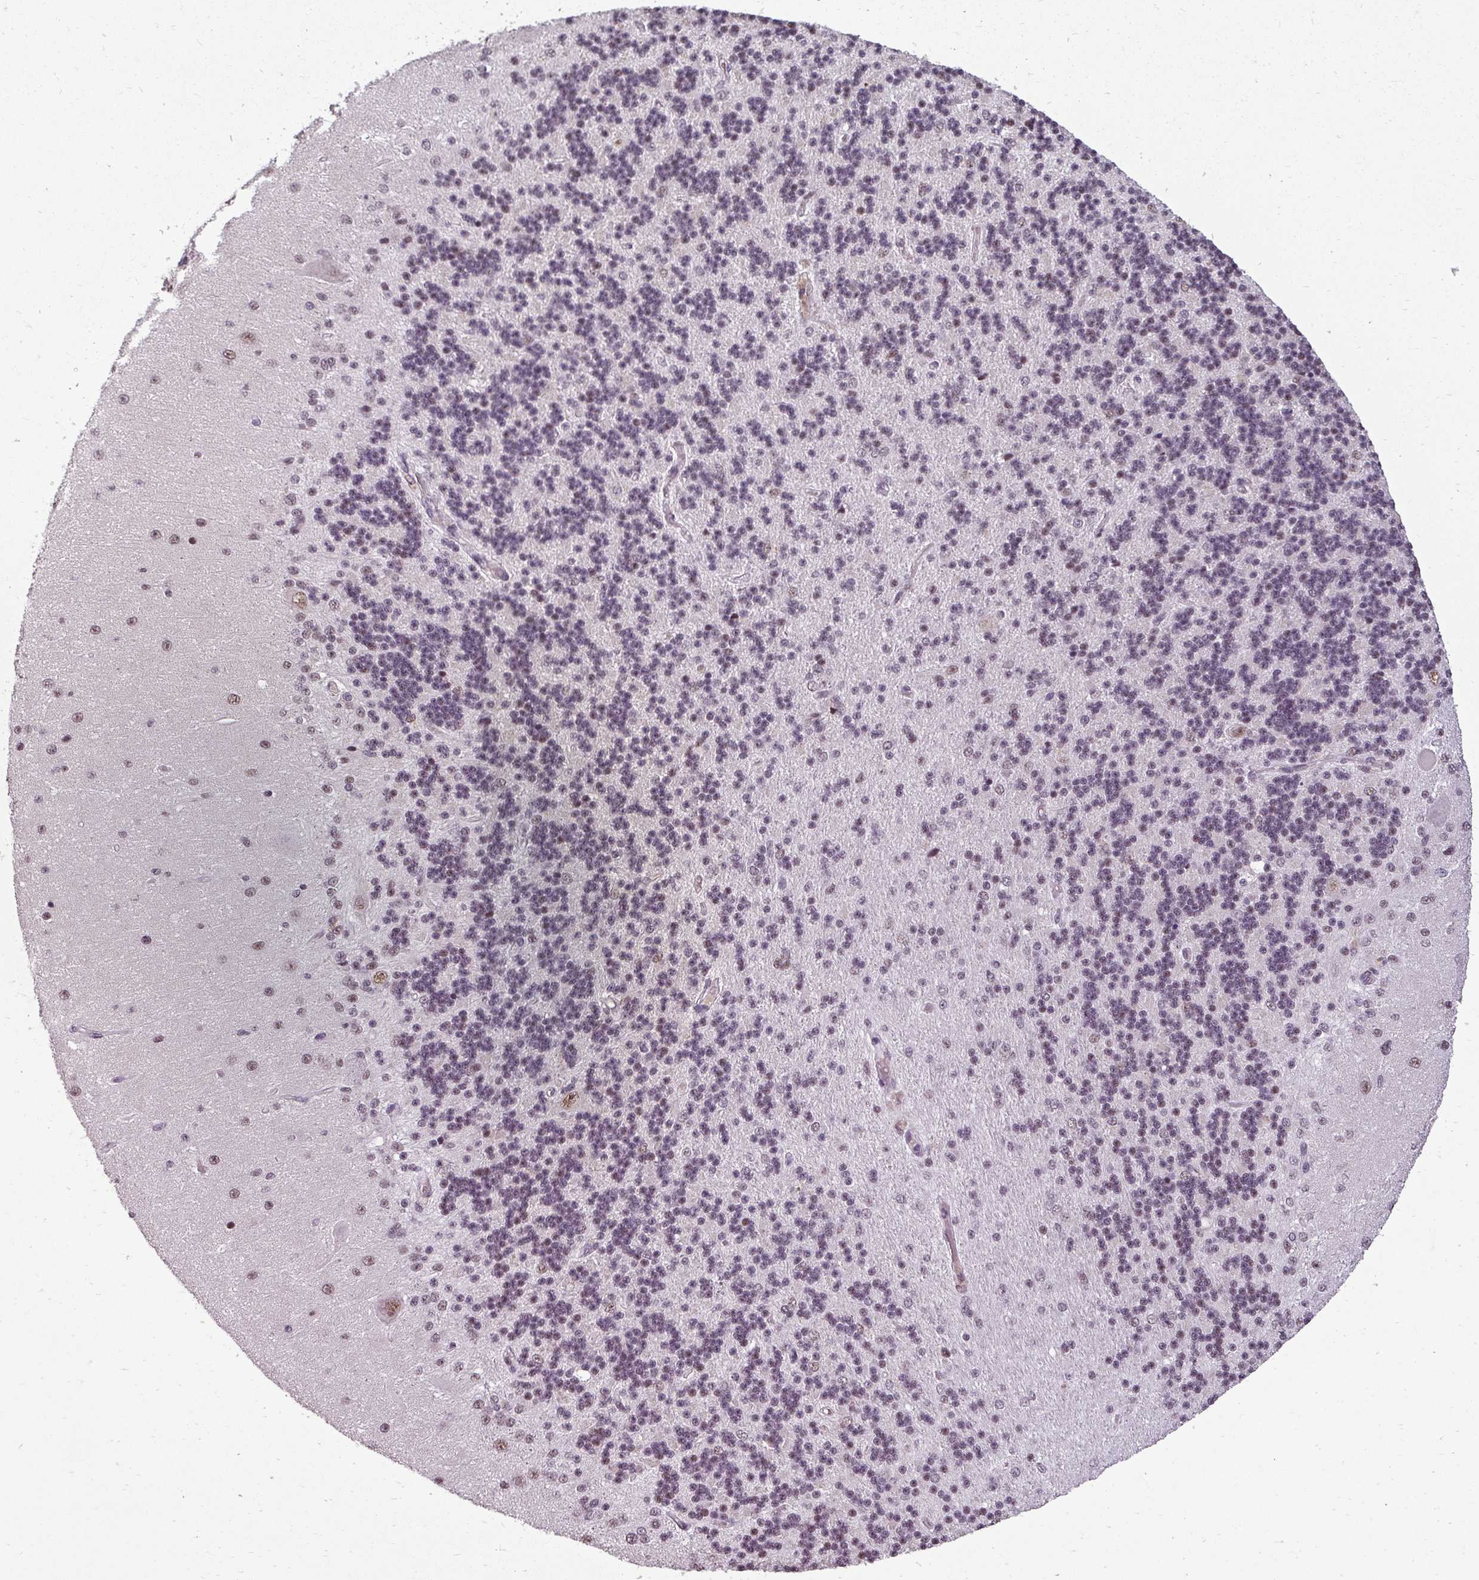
{"staining": {"intensity": "moderate", "quantity": "25%-75%", "location": "nuclear"}, "tissue": "cerebellum", "cell_type": "Cells in granular layer", "image_type": "normal", "snomed": [{"axis": "morphology", "description": "Normal tissue, NOS"}, {"axis": "topography", "description": "Cerebellum"}], "caption": "IHC (DAB) staining of normal human cerebellum exhibits moderate nuclear protein staining in approximately 25%-75% of cells in granular layer. The staining was performed using DAB (3,3'-diaminobenzidine), with brown indicating positive protein expression. Nuclei are stained blue with hematoxylin.", "gene": "BCAS3", "patient": {"sex": "female", "age": 29}}